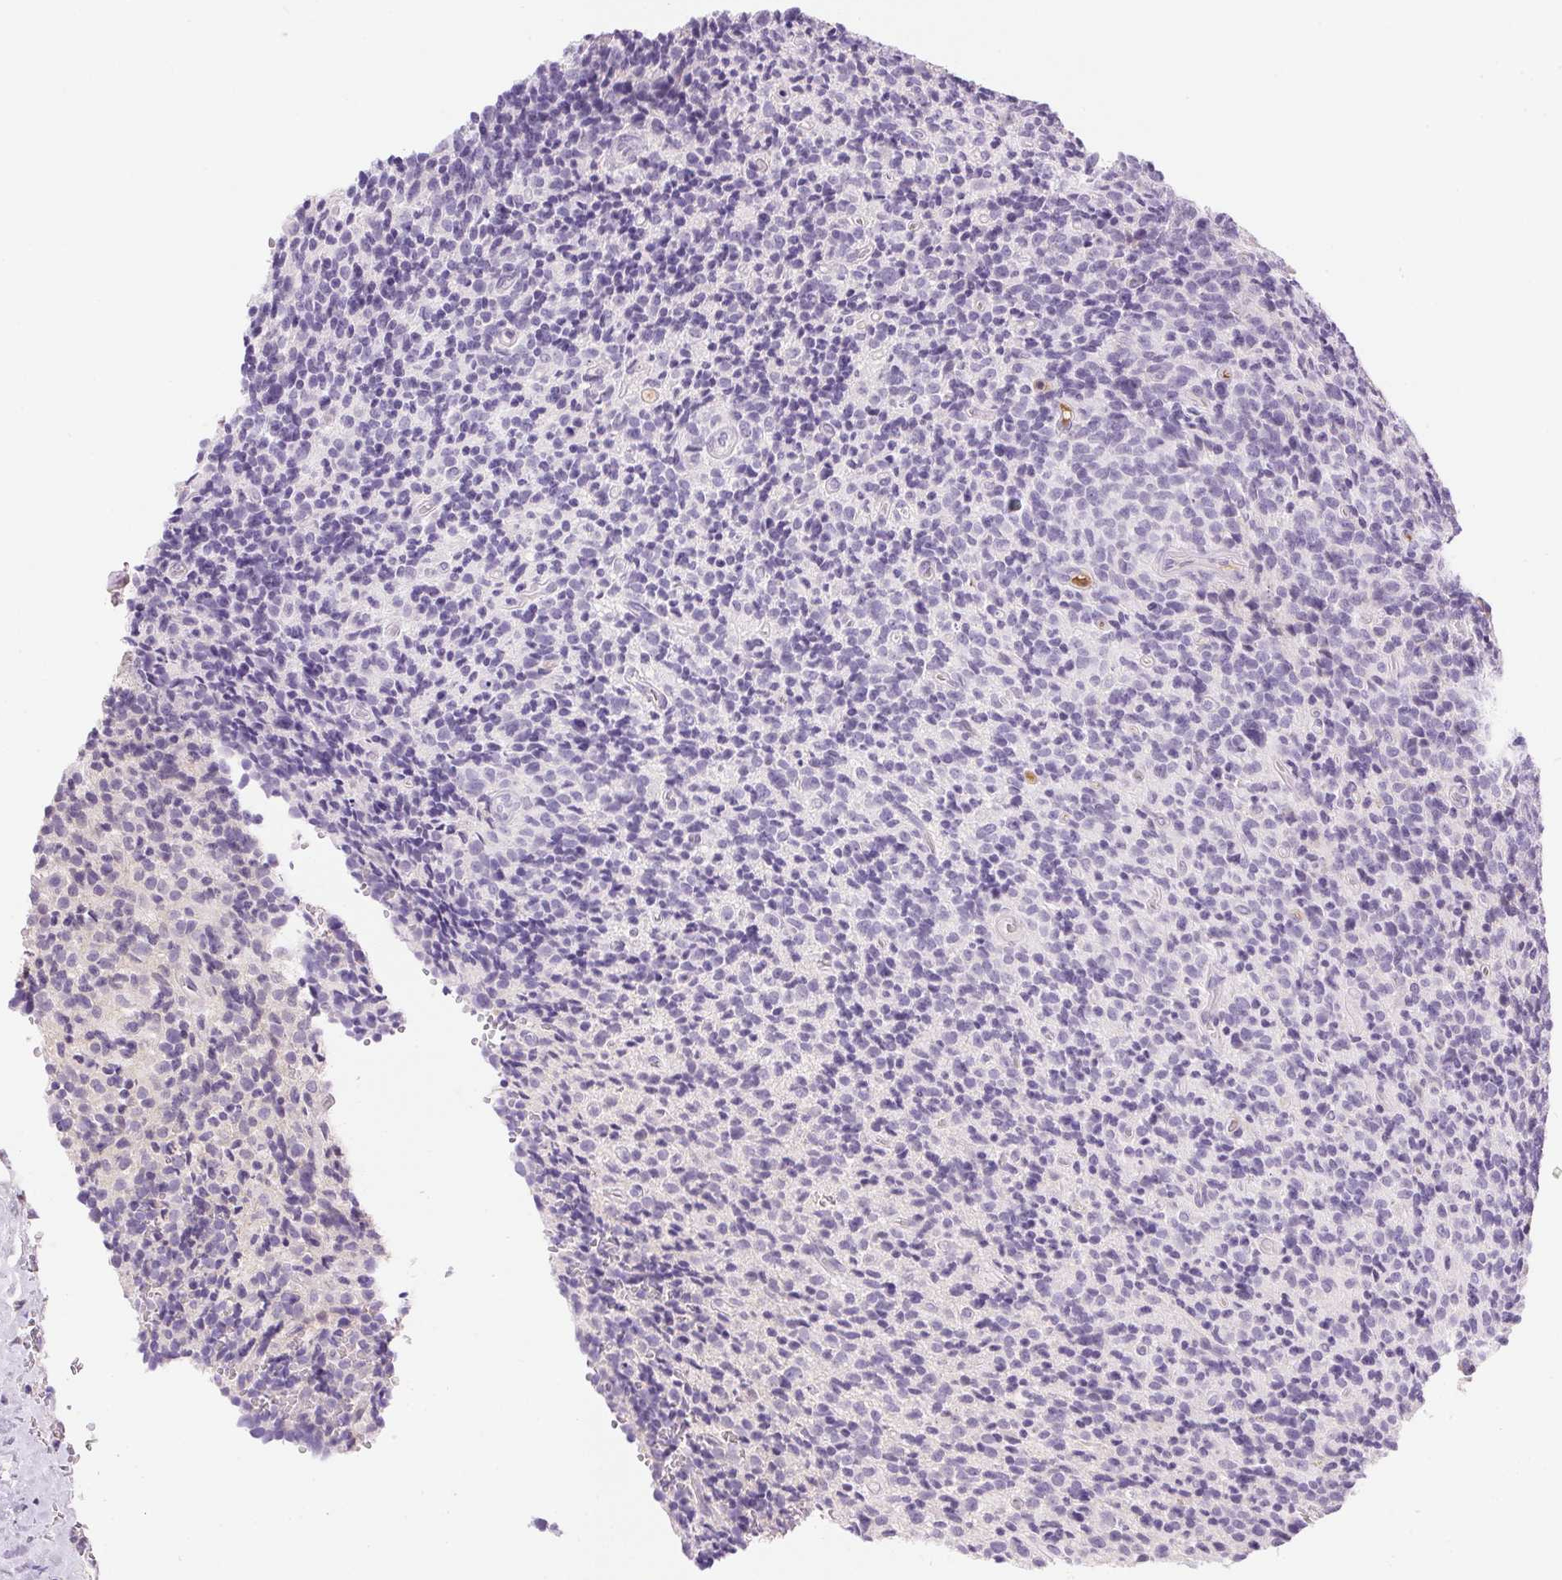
{"staining": {"intensity": "negative", "quantity": "none", "location": "none"}, "tissue": "glioma", "cell_type": "Tumor cells", "image_type": "cancer", "snomed": [{"axis": "morphology", "description": "Glioma, malignant, High grade"}, {"axis": "topography", "description": "Brain"}], "caption": "Malignant glioma (high-grade) was stained to show a protein in brown. There is no significant positivity in tumor cells. (DAB immunohistochemistry (IHC) visualized using brightfield microscopy, high magnification).", "gene": "ORM1", "patient": {"sex": "male", "age": 76}}